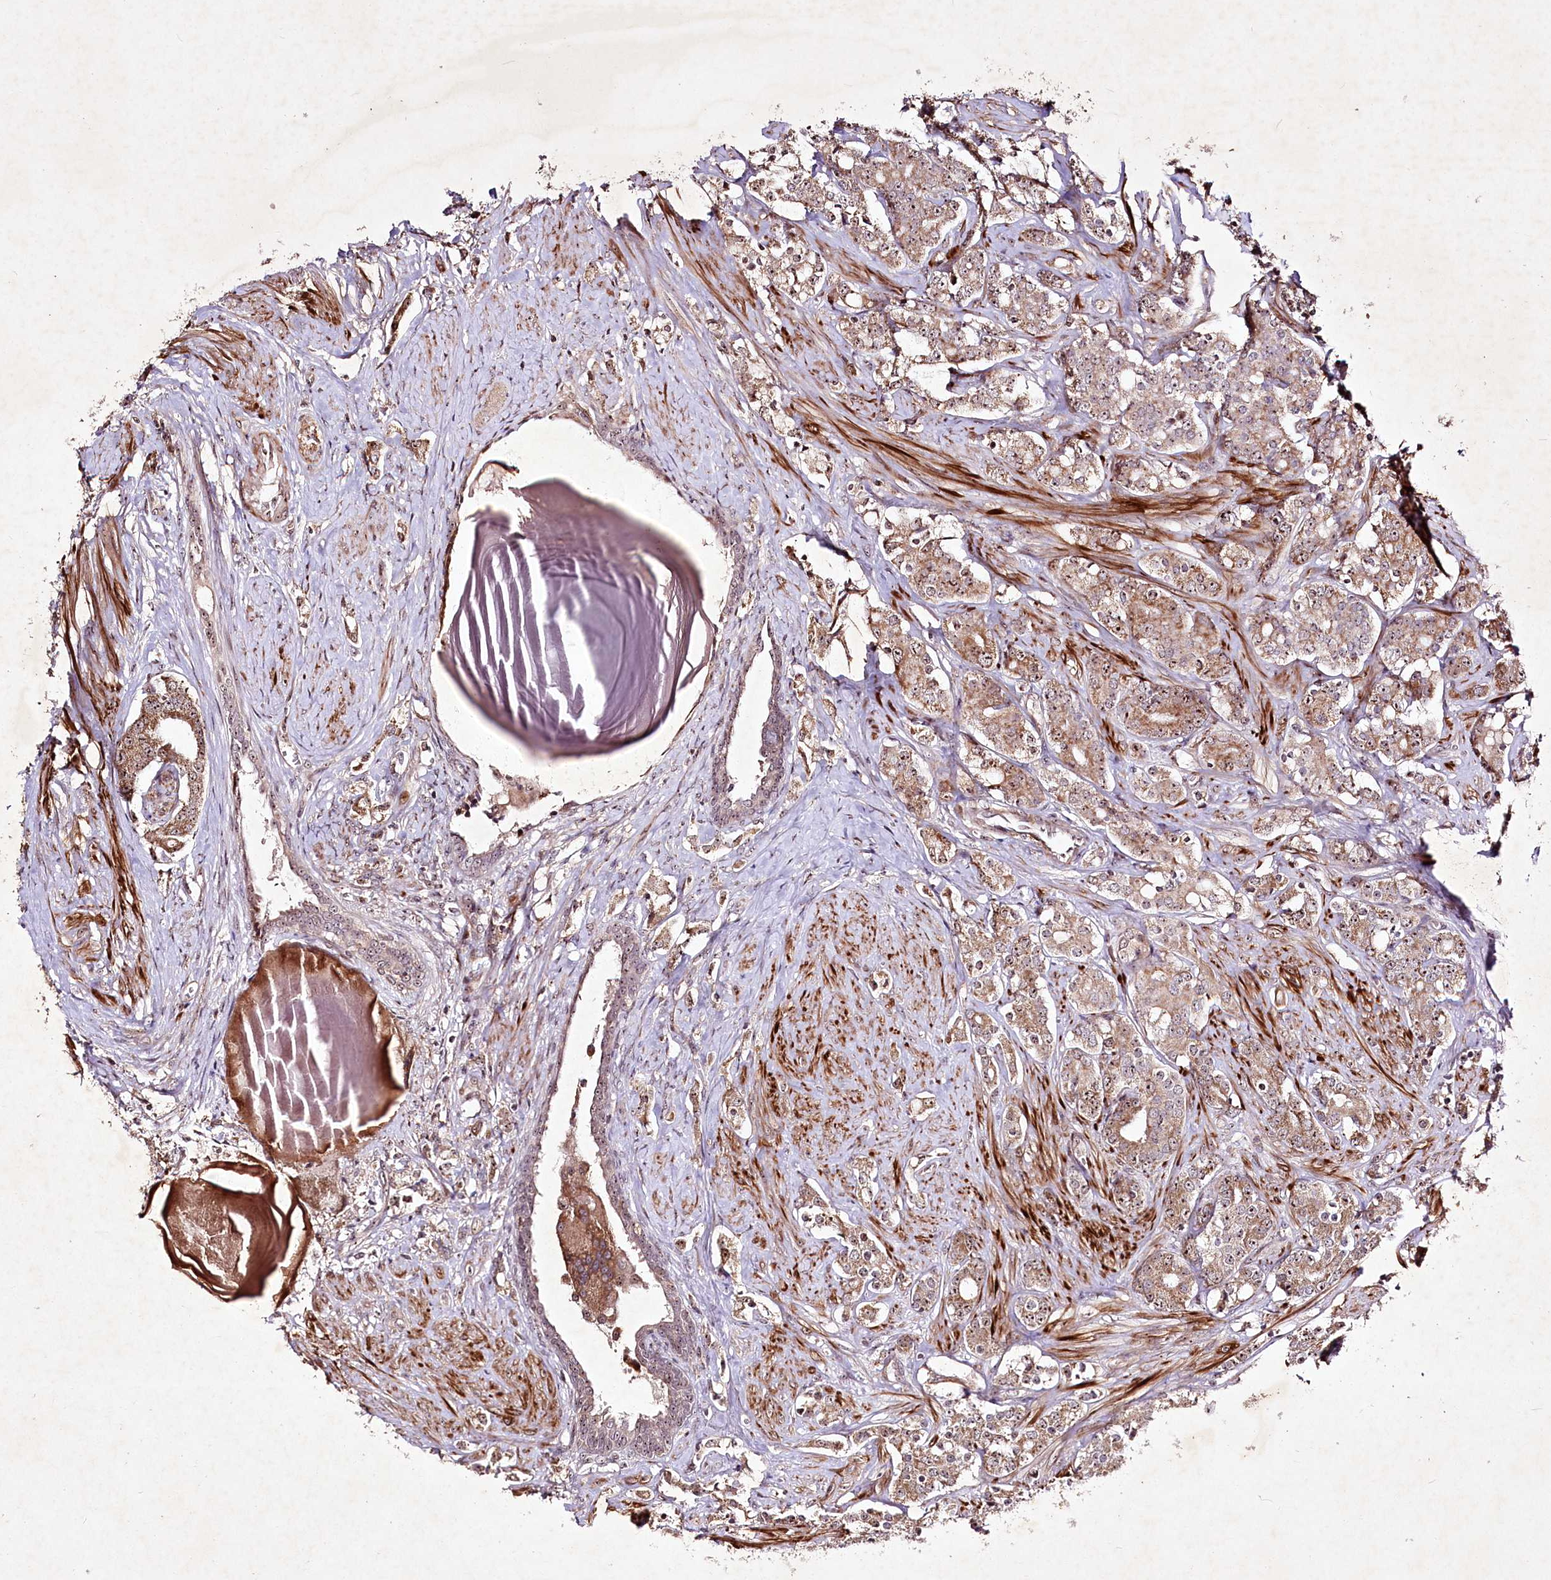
{"staining": {"intensity": "moderate", "quantity": ">75%", "location": "cytoplasmic/membranous,nuclear"}, "tissue": "prostate cancer", "cell_type": "Tumor cells", "image_type": "cancer", "snomed": [{"axis": "morphology", "description": "Adenocarcinoma, High grade"}, {"axis": "topography", "description": "Prostate"}], "caption": "About >75% of tumor cells in prostate cancer exhibit moderate cytoplasmic/membranous and nuclear protein positivity as visualized by brown immunohistochemical staining.", "gene": "DMP1", "patient": {"sex": "male", "age": 62}}